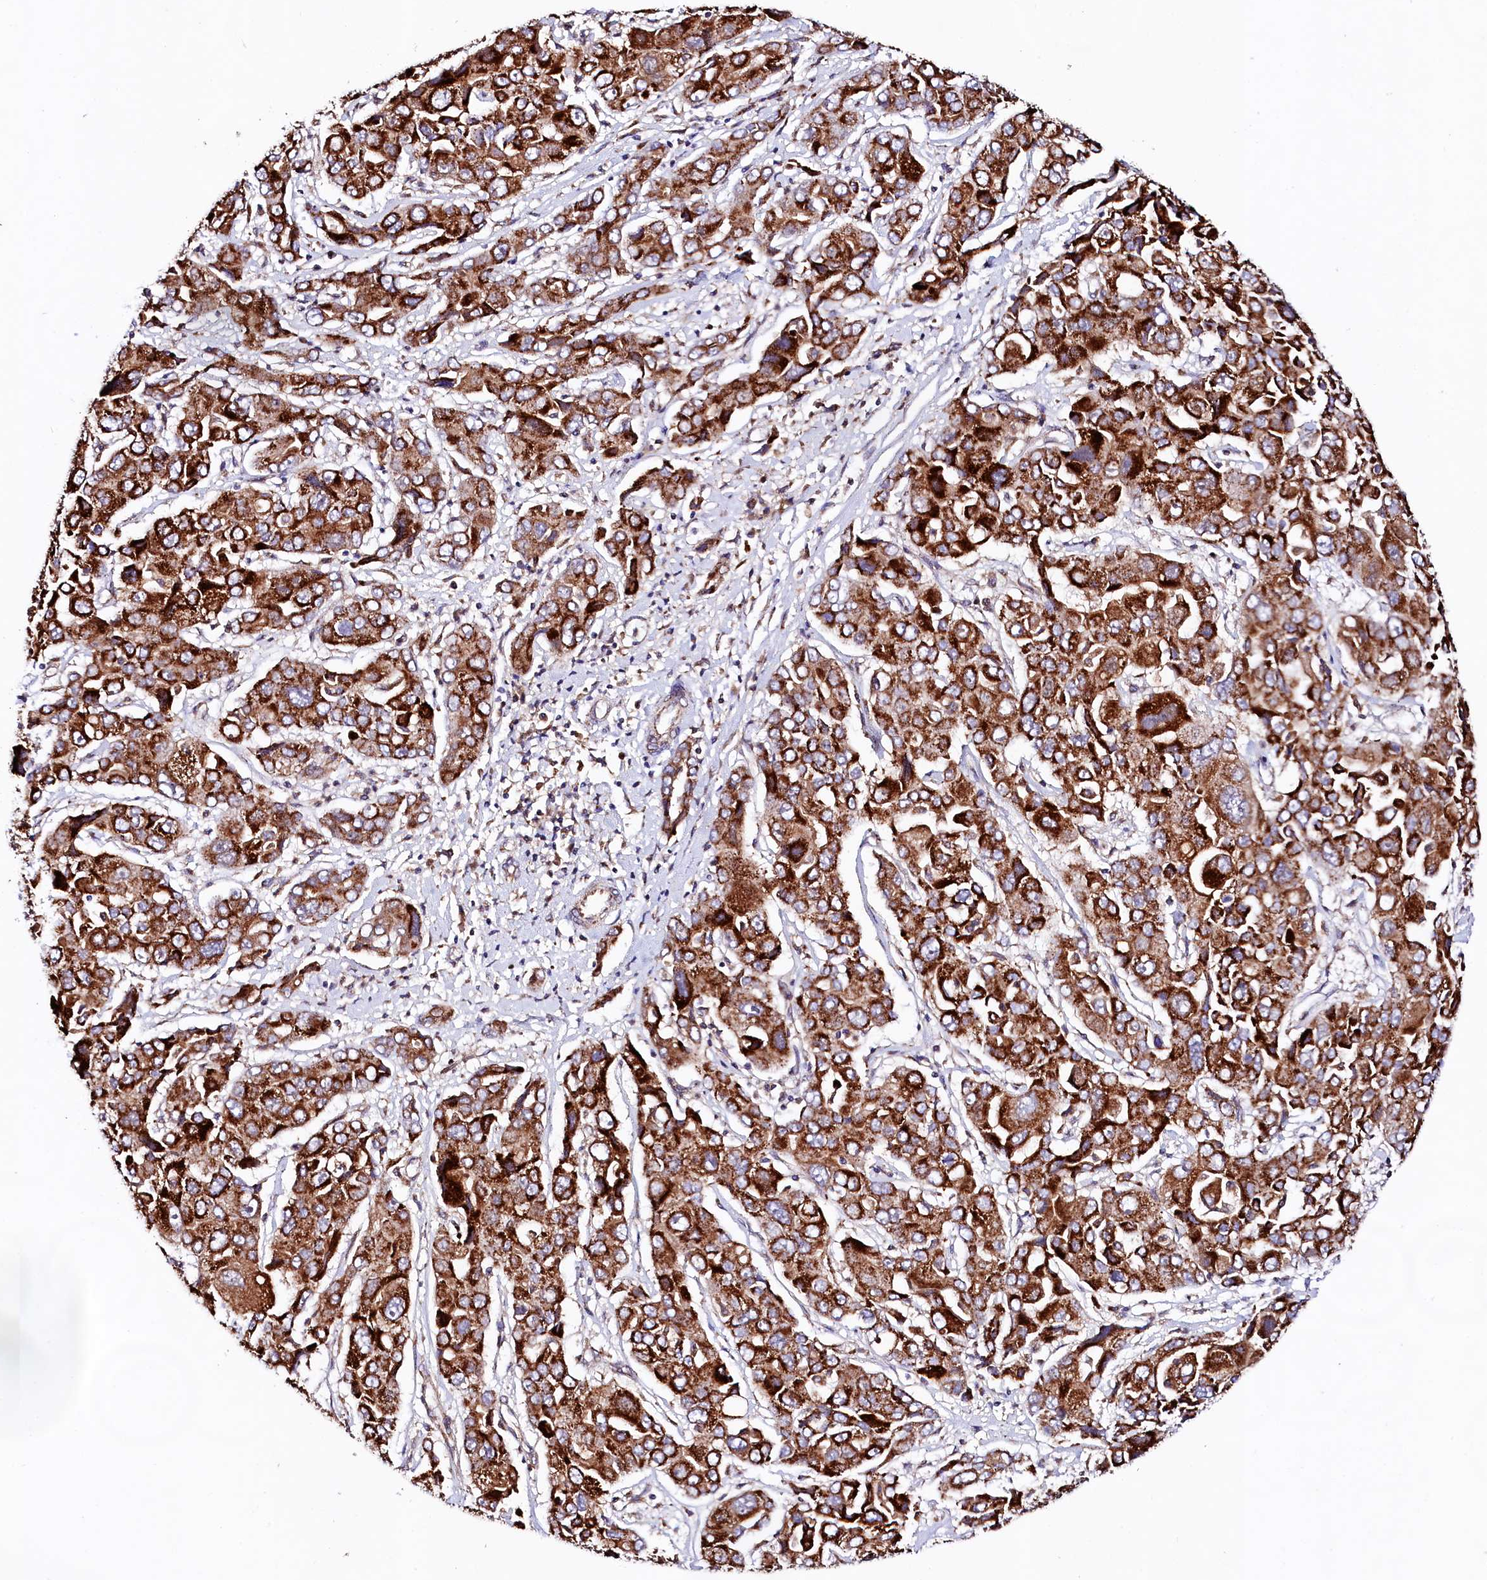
{"staining": {"intensity": "strong", "quantity": ">75%", "location": "cytoplasmic/membranous"}, "tissue": "liver cancer", "cell_type": "Tumor cells", "image_type": "cancer", "snomed": [{"axis": "morphology", "description": "Cholangiocarcinoma"}, {"axis": "topography", "description": "Liver"}], "caption": "Immunohistochemical staining of human liver cancer (cholangiocarcinoma) demonstrates high levels of strong cytoplasmic/membranous protein expression in approximately >75% of tumor cells.", "gene": "UBE3C", "patient": {"sex": "male", "age": 67}}